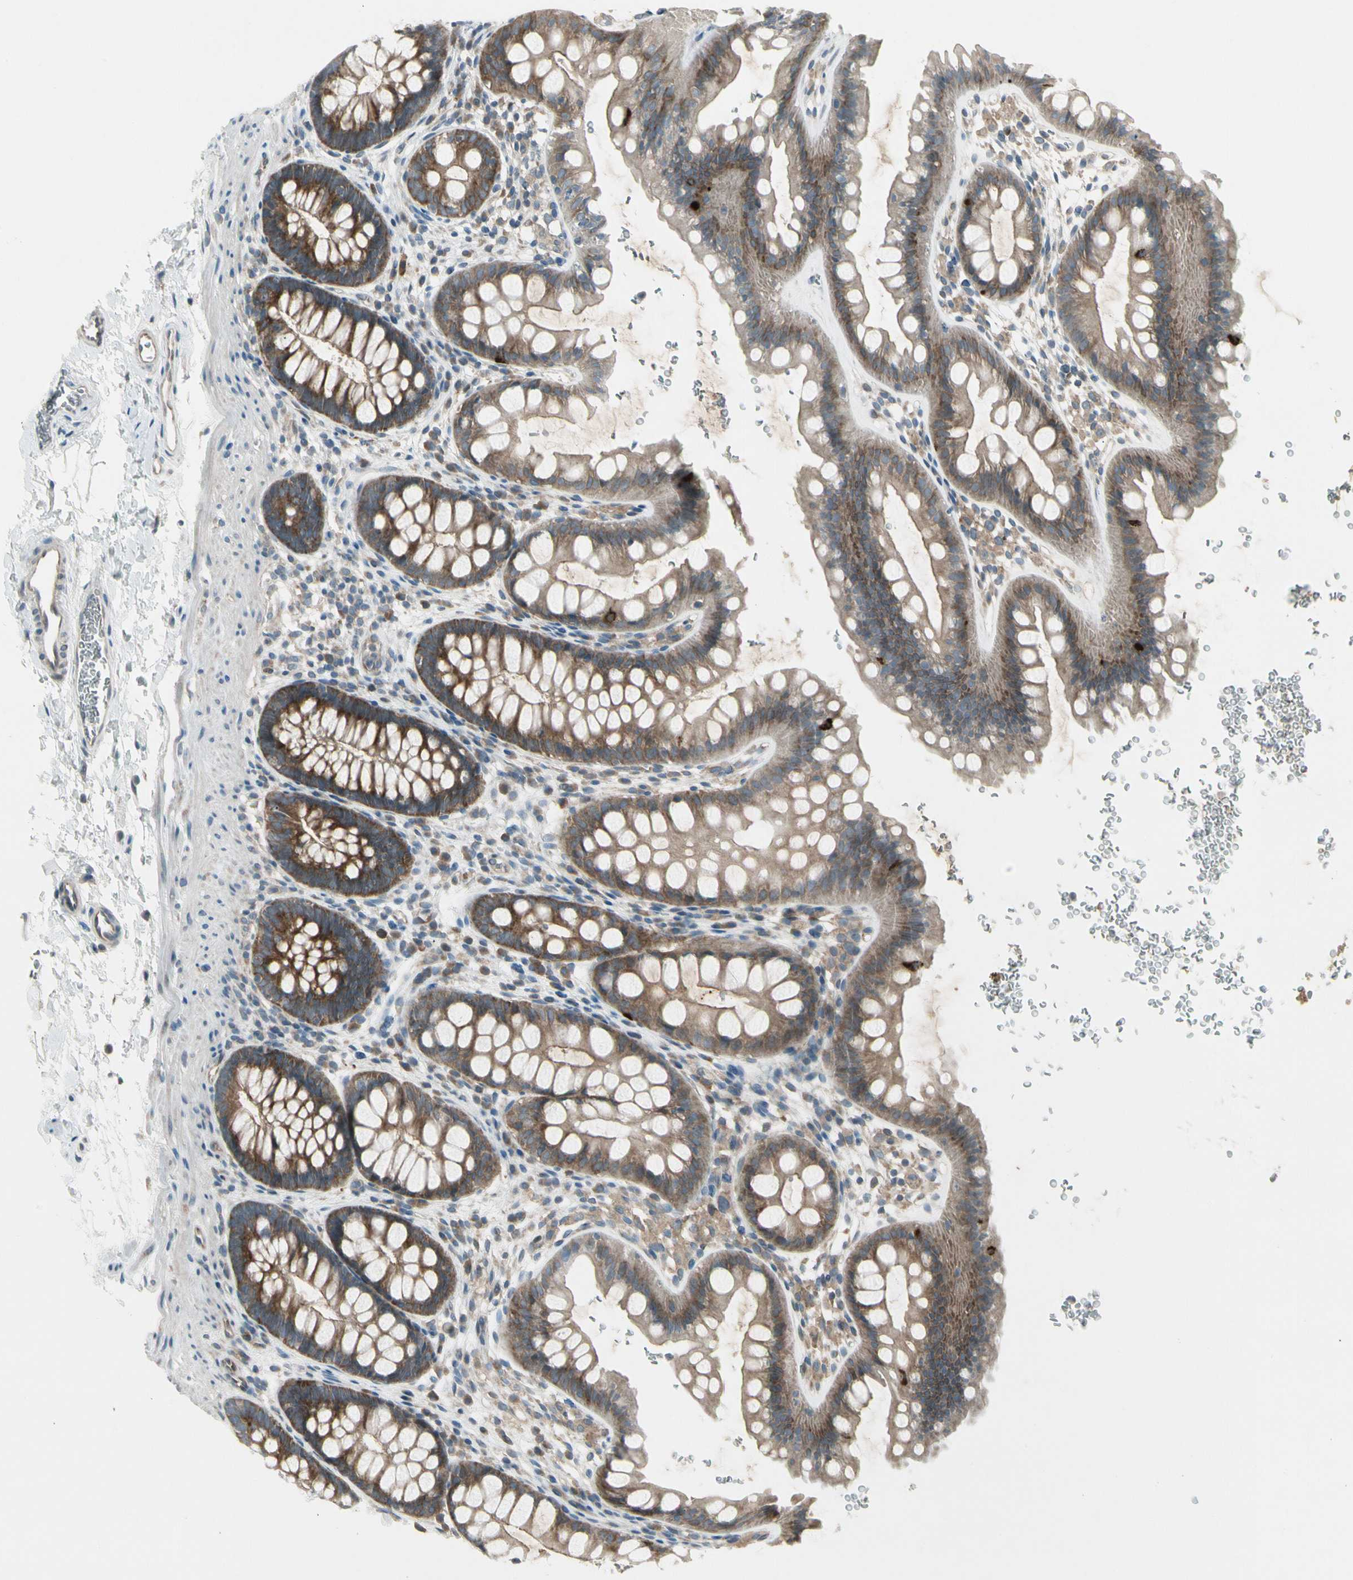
{"staining": {"intensity": "strong", "quantity": ">75%", "location": "cytoplasmic/membranous"}, "tissue": "rectum", "cell_type": "Glandular cells", "image_type": "normal", "snomed": [{"axis": "morphology", "description": "Normal tissue, NOS"}, {"axis": "topography", "description": "Rectum"}], "caption": "Protein analysis of benign rectum shows strong cytoplasmic/membranous staining in about >75% of glandular cells.", "gene": "PANK2", "patient": {"sex": "female", "age": 24}}